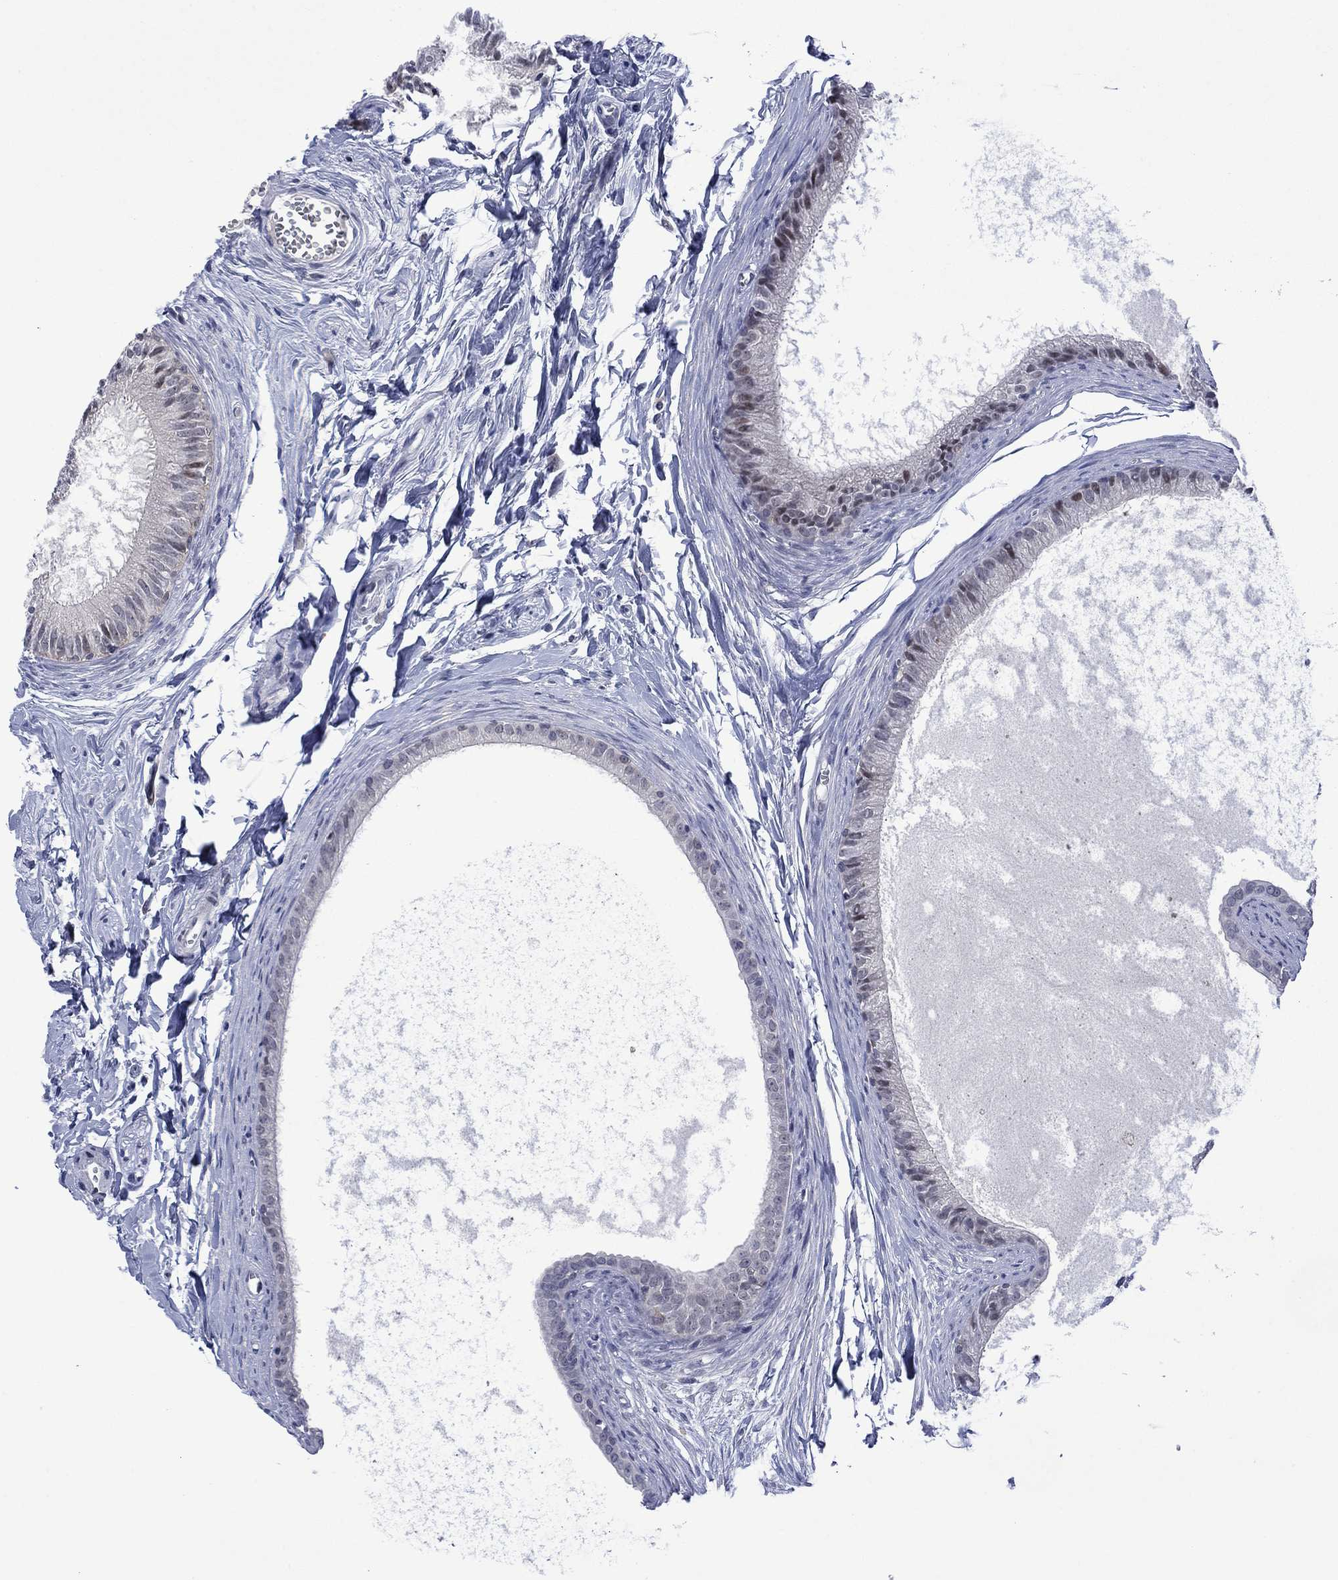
{"staining": {"intensity": "negative", "quantity": "none", "location": "none"}, "tissue": "epididymis", "cell_type": "Glandular cells", "image_type": "normal", "snomed": [{"axis": "morphology", "description": "Normal tissue, NOS"}, {"axis": "topography", "description": "Epididymis"}], "caption": "The micrograph exhibits no staining of glandular cells in unremarkable epididymis. Nuclei are stained in blue.", "gene": "AGL", "patient": {"sex": "male", "age": 51}}